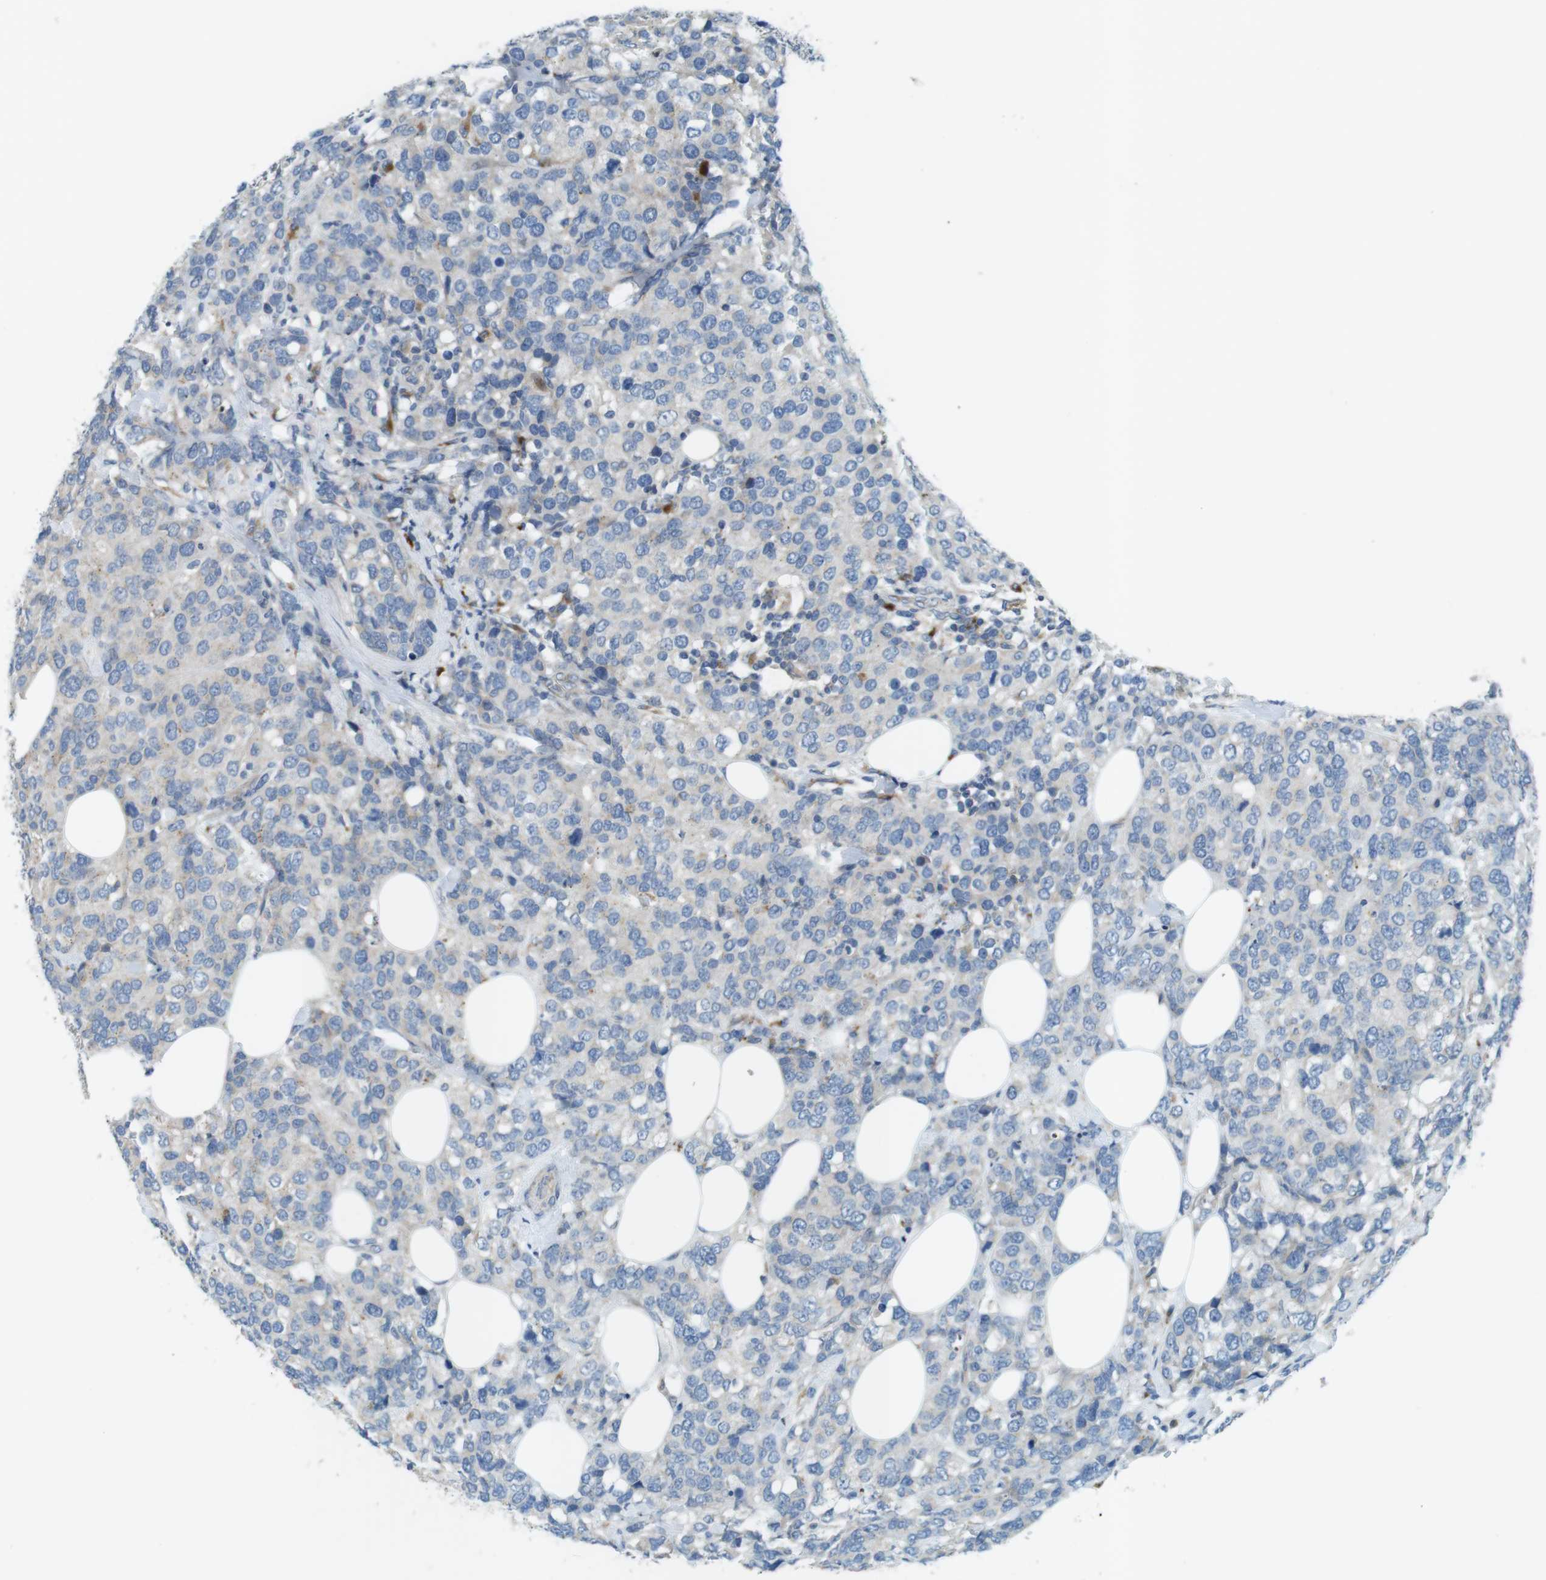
{"staining": {"intensity": "negative", "quantity": "none", "location": "none"}, "tissue": "breast cancer", "cell_type": "Tumor cells", "image_type": "cancer", "snomed": [{"axis": "morphology", "description": "Lobular carcinoma"}, {"axis": "topography", "description": "Breast"}], "caption": "An immunohistochemistry histopathology image of breast cancer is shown. There is no staining in tumor cells of breast cancer. The staining was performed using DAB (3,3'-diaminobenzidine) to visualize the protein expression in brown, while the nuclei were stained in blue with hematoxylin (Magnification: 20x).", "gene": "TYW1", "patient": {"sex": "female", "age": 59}}